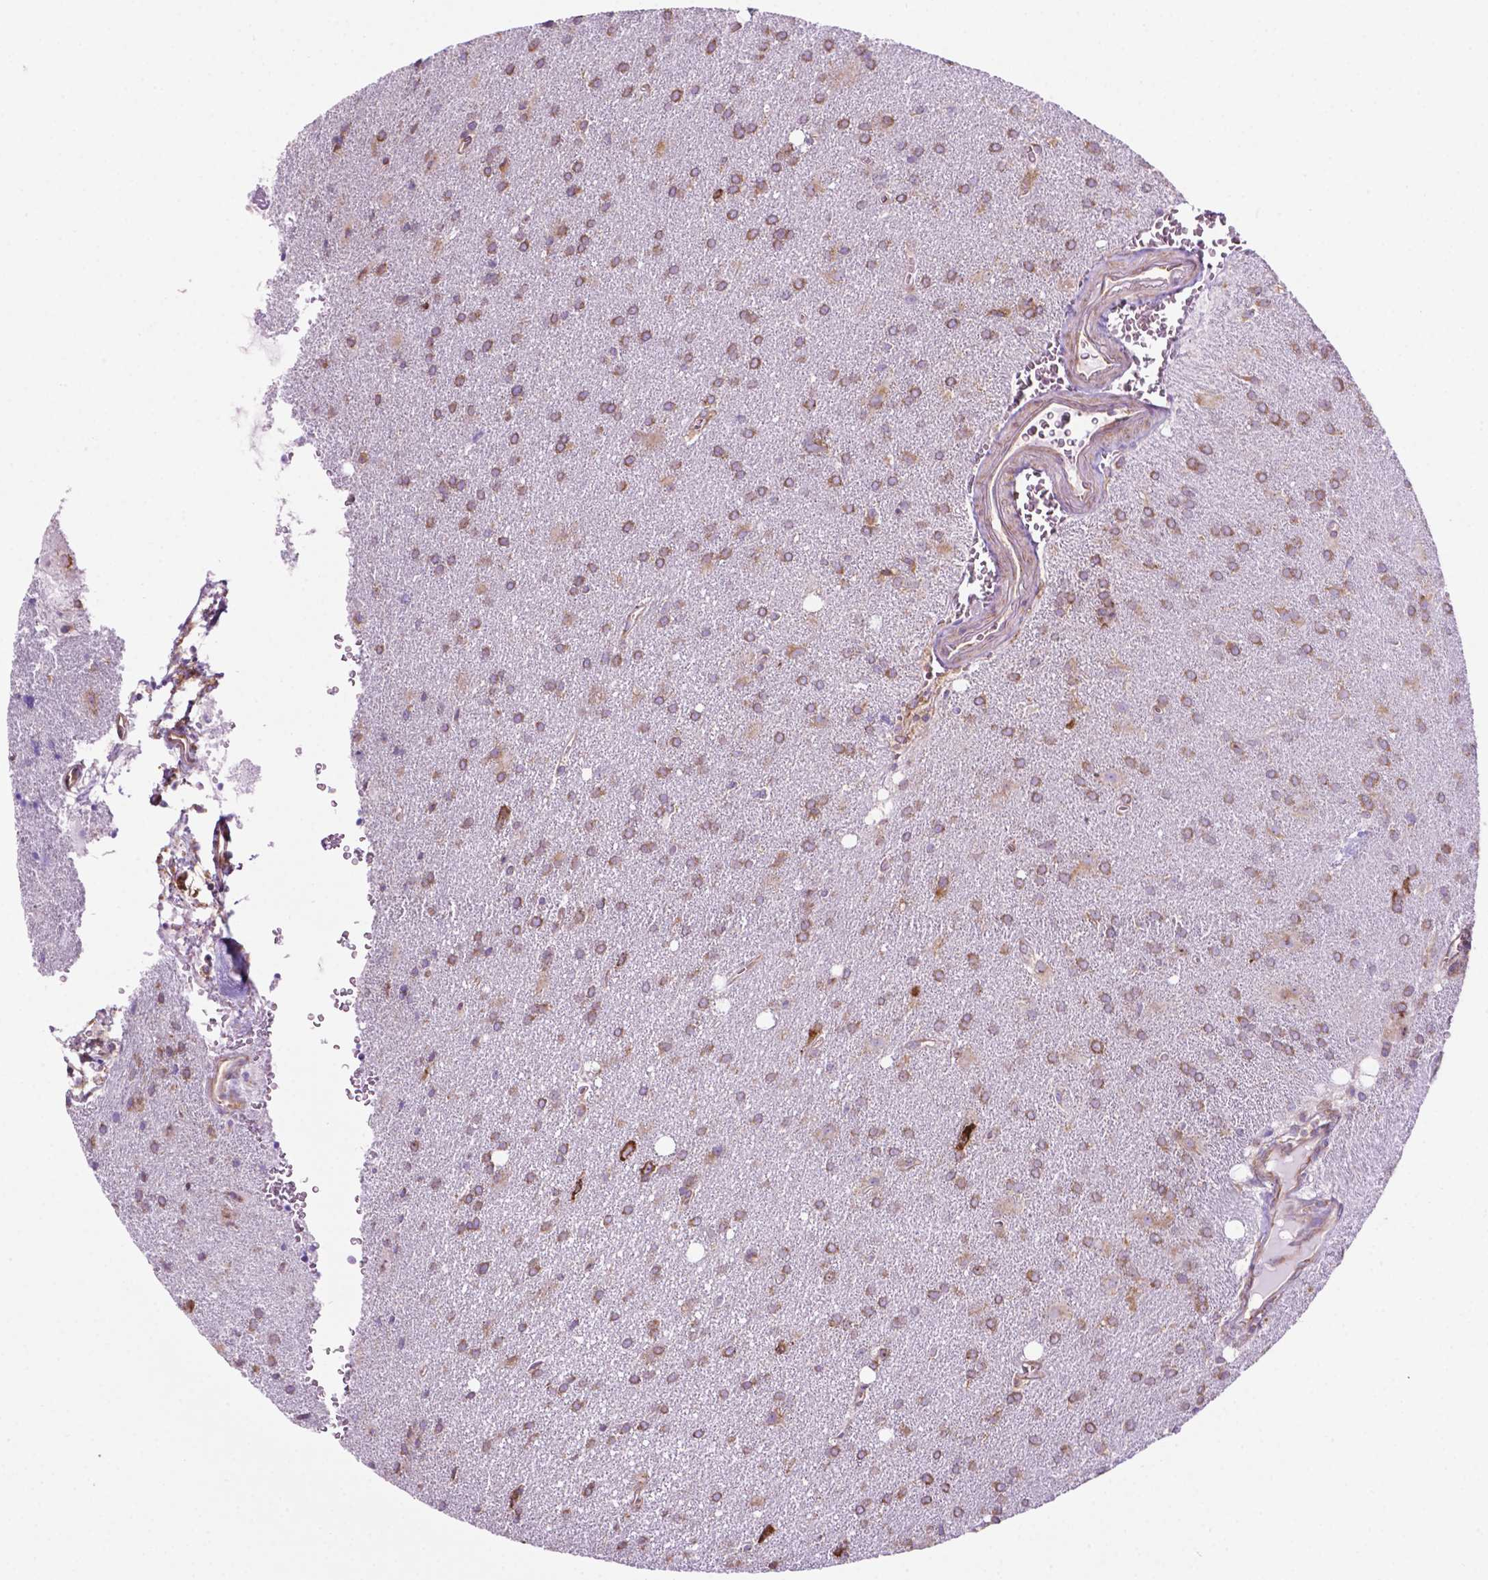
{"staining": {"intensity": "moderate", "quantity": ">75%", "location": "cytoplasmic/membranous"}, "tissue": "glioma", "cell_type": "Tumor cells", "image_type": "cancer", "snomed": [{"axis": "morphology", "description": "Glioma, malignant, Low grade"}, {"axis": "topography", "description": "Brain"}], "caption": "IHC staining of glioma, which shows medium levels of moderate cytoplasmic/membranous positivity in approximately >75% of tumor cells indicating moderate cytoplasmic/membranous protein staining. The staining was performed using DAB (brown) for protein detection and nuclei were counterstained in hematoxylin (blue).", "gene": "RPL29", "patient": {"sex": "male", "age": 58}}